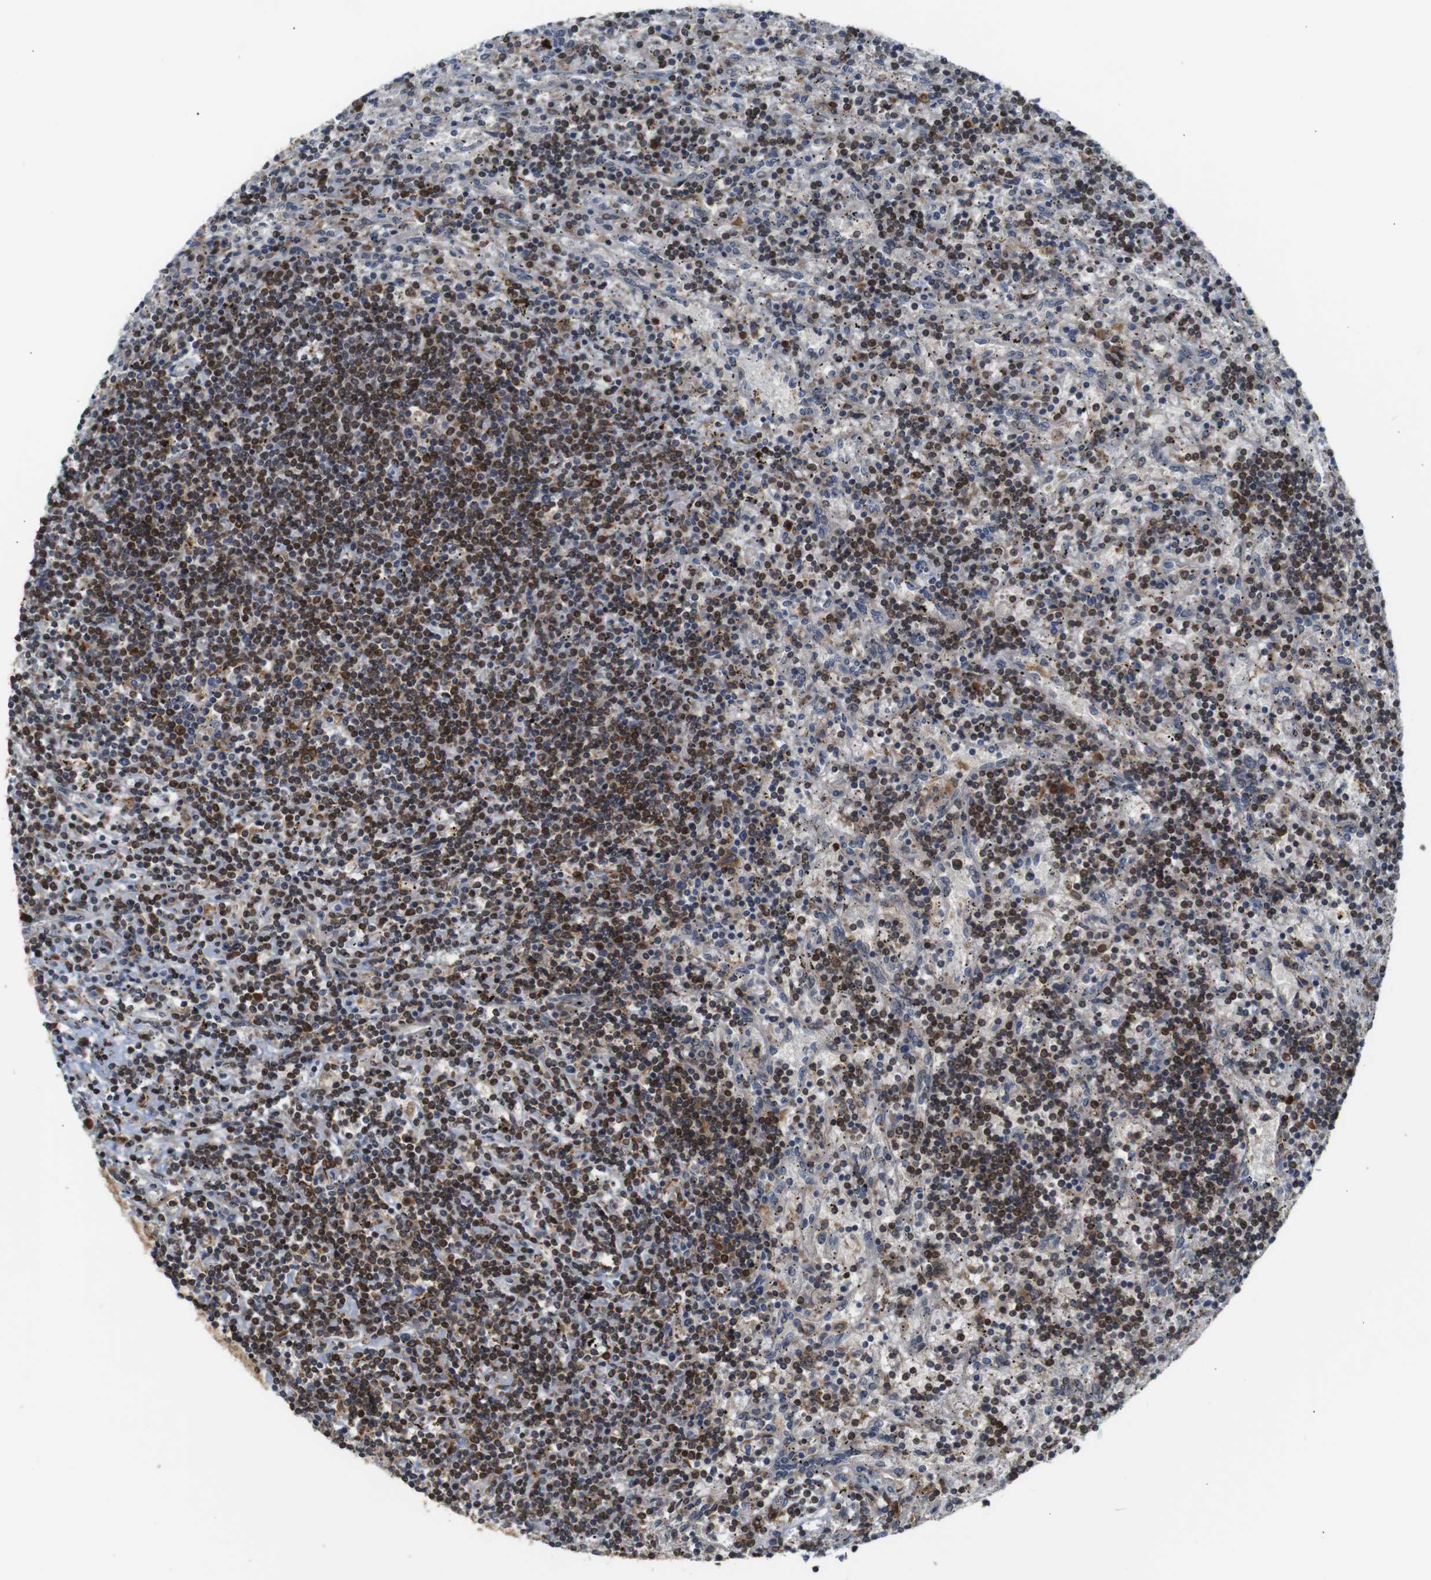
{"staining": {"intensity": "moderate", "quantity": ">75%", "location": "cytoplasmic/membranous"}, "tissue": "lymphoma", "cell_type": "Tumor cells", "image_type": "cancer", "snomed": [{"axis": "morphology", "description": "Malignant lymphoma, non-Hodgkin's type, Low grade"}, {"axis": "topography", "description": "Spleen"}], "caption": "Immunohistochemistry (IHC) photomicrograph of malignant lymphoma, non-Hodgkin's type (low-grade) stained for a protein (brown), which exhibits medium levels of moderate cytoplasmic/membranous positivity in approximately >75% of tumor cells.", "gene": "PTPN1", "patient": {"sex": "male", "age": 76}}